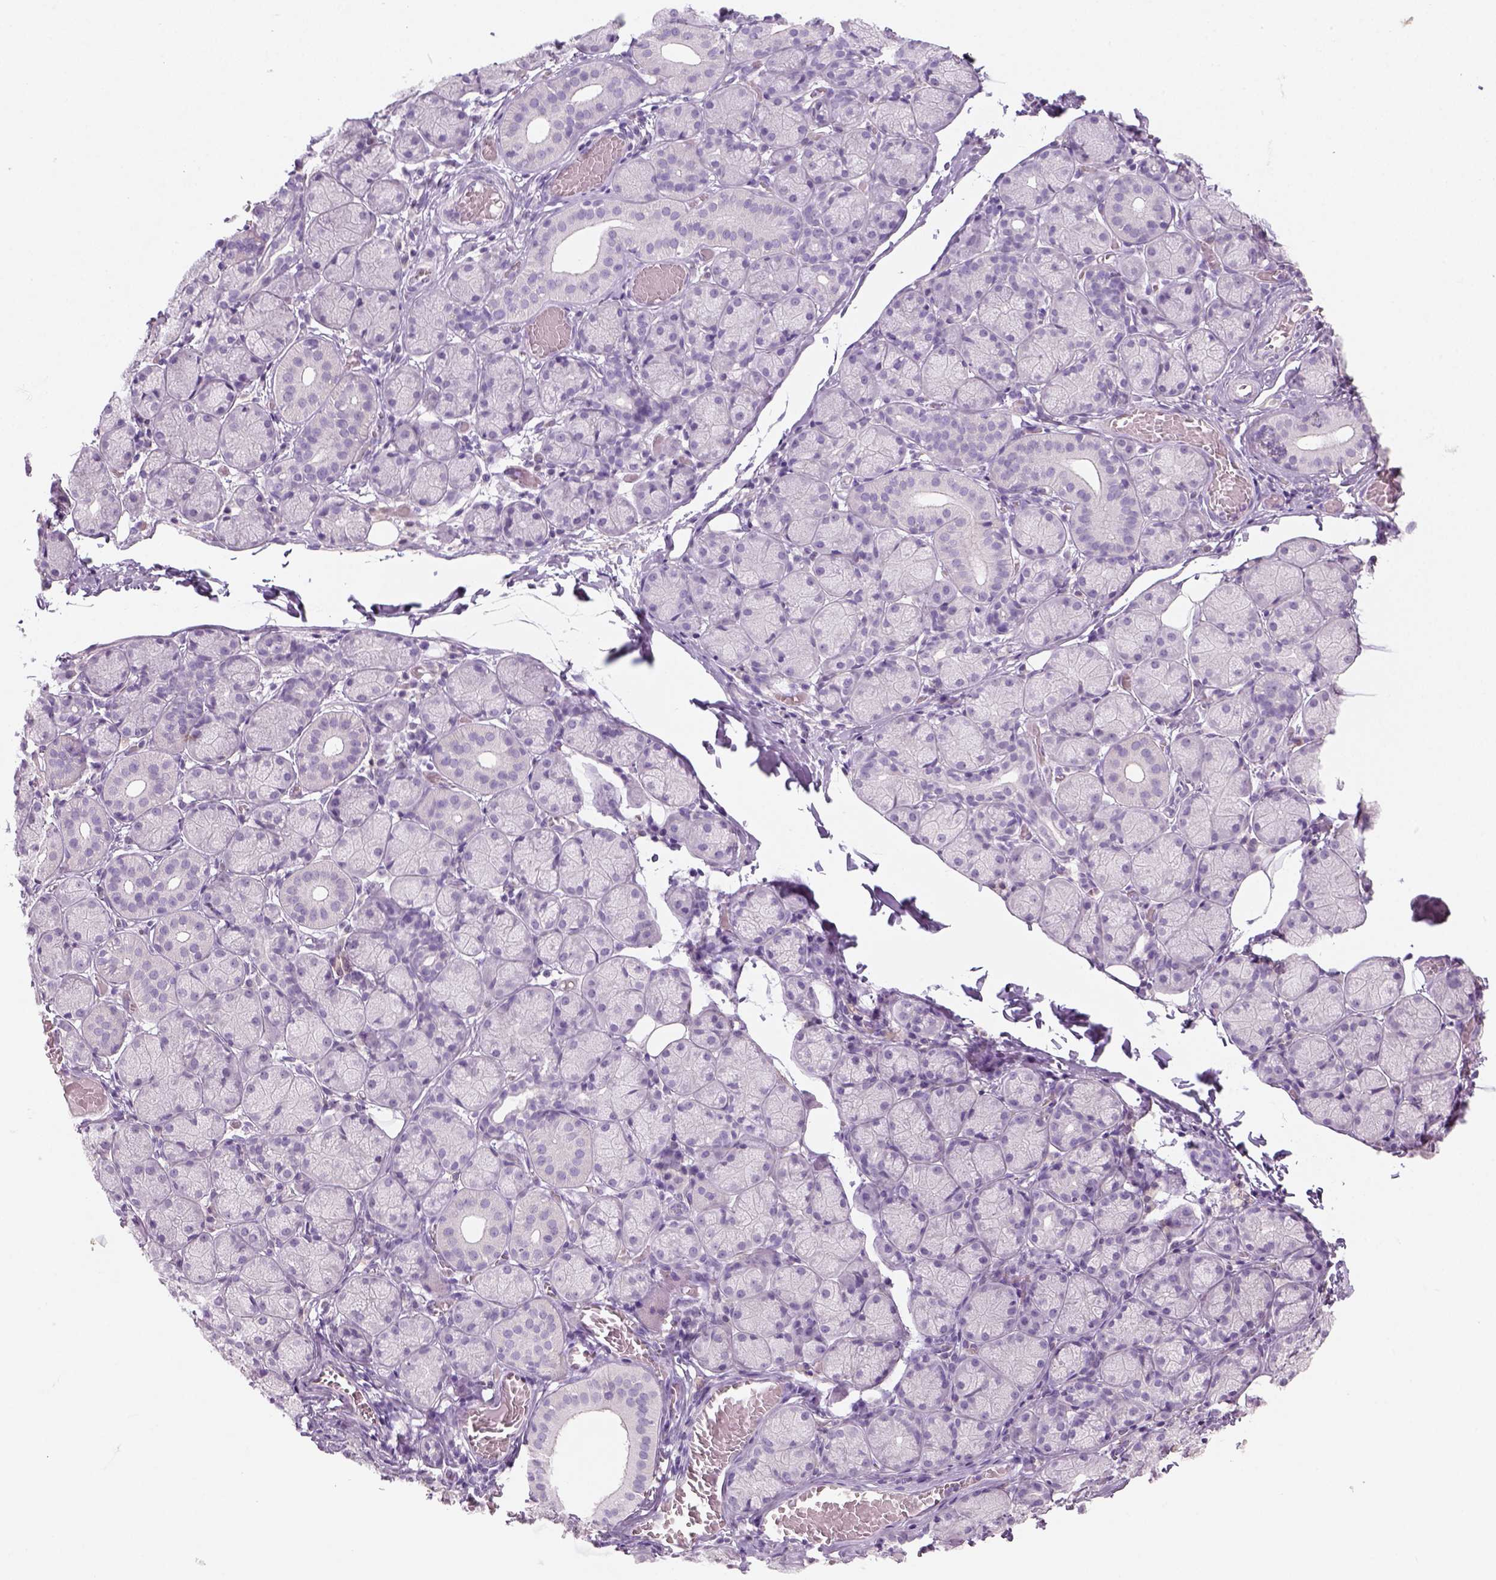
{"staining": {"intensity": "negative", "quantity": "none", "location": "none"}, "tissue": "salivary gland", "cell_type": "Glandular cells", "image_type": "normal", "snomed": [{"axis": "morphology", "description": "Normal tissue, NOS"}, {"axis": "topography", "description": "Salivary gland"}, {"axis": "topography", "description": "Peripheral nerve tissue"}], "caption": "This is an immunohistochemistry (IHC) image of unremarkable human salivary gland. There is no positivity in glandular cells.", "gene": "KRT25", "patient": {"sex": "female", "age": 24}}